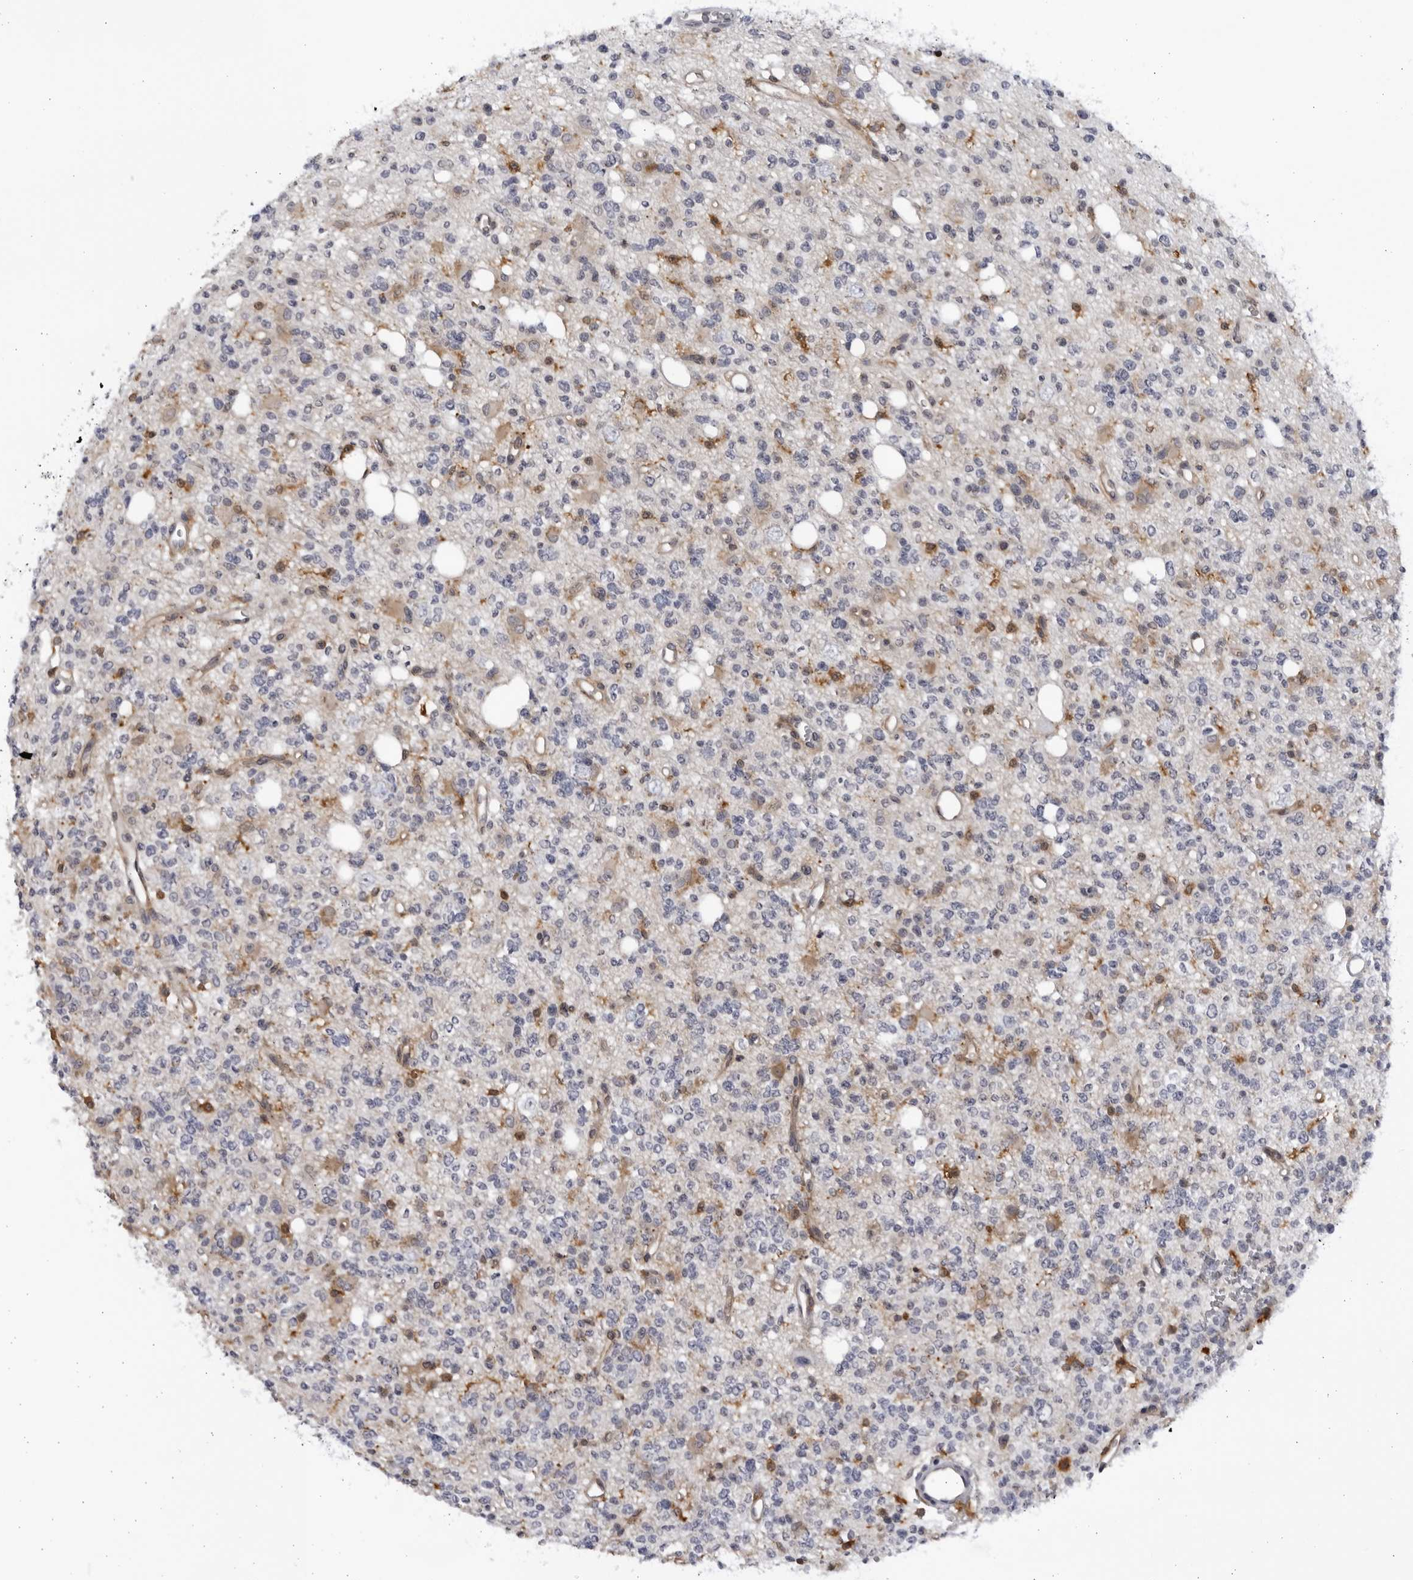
{"staining": {"intensity": "negative", "quantity": "none", "location": "none"}, "tissue": "glioma", "cell_type": "Tumor cells", "image_type": "cancer", "snomed": [{"axis": "morphology", "description": "Glioma, malignant, High grade"}, {"axis": "topography", "description": "Brain"}], "caption": "The image exhibits no staining of tumor cells in glioma.", "gene": "BMP2K", "patient": {"sex": "female", "age": 62}}